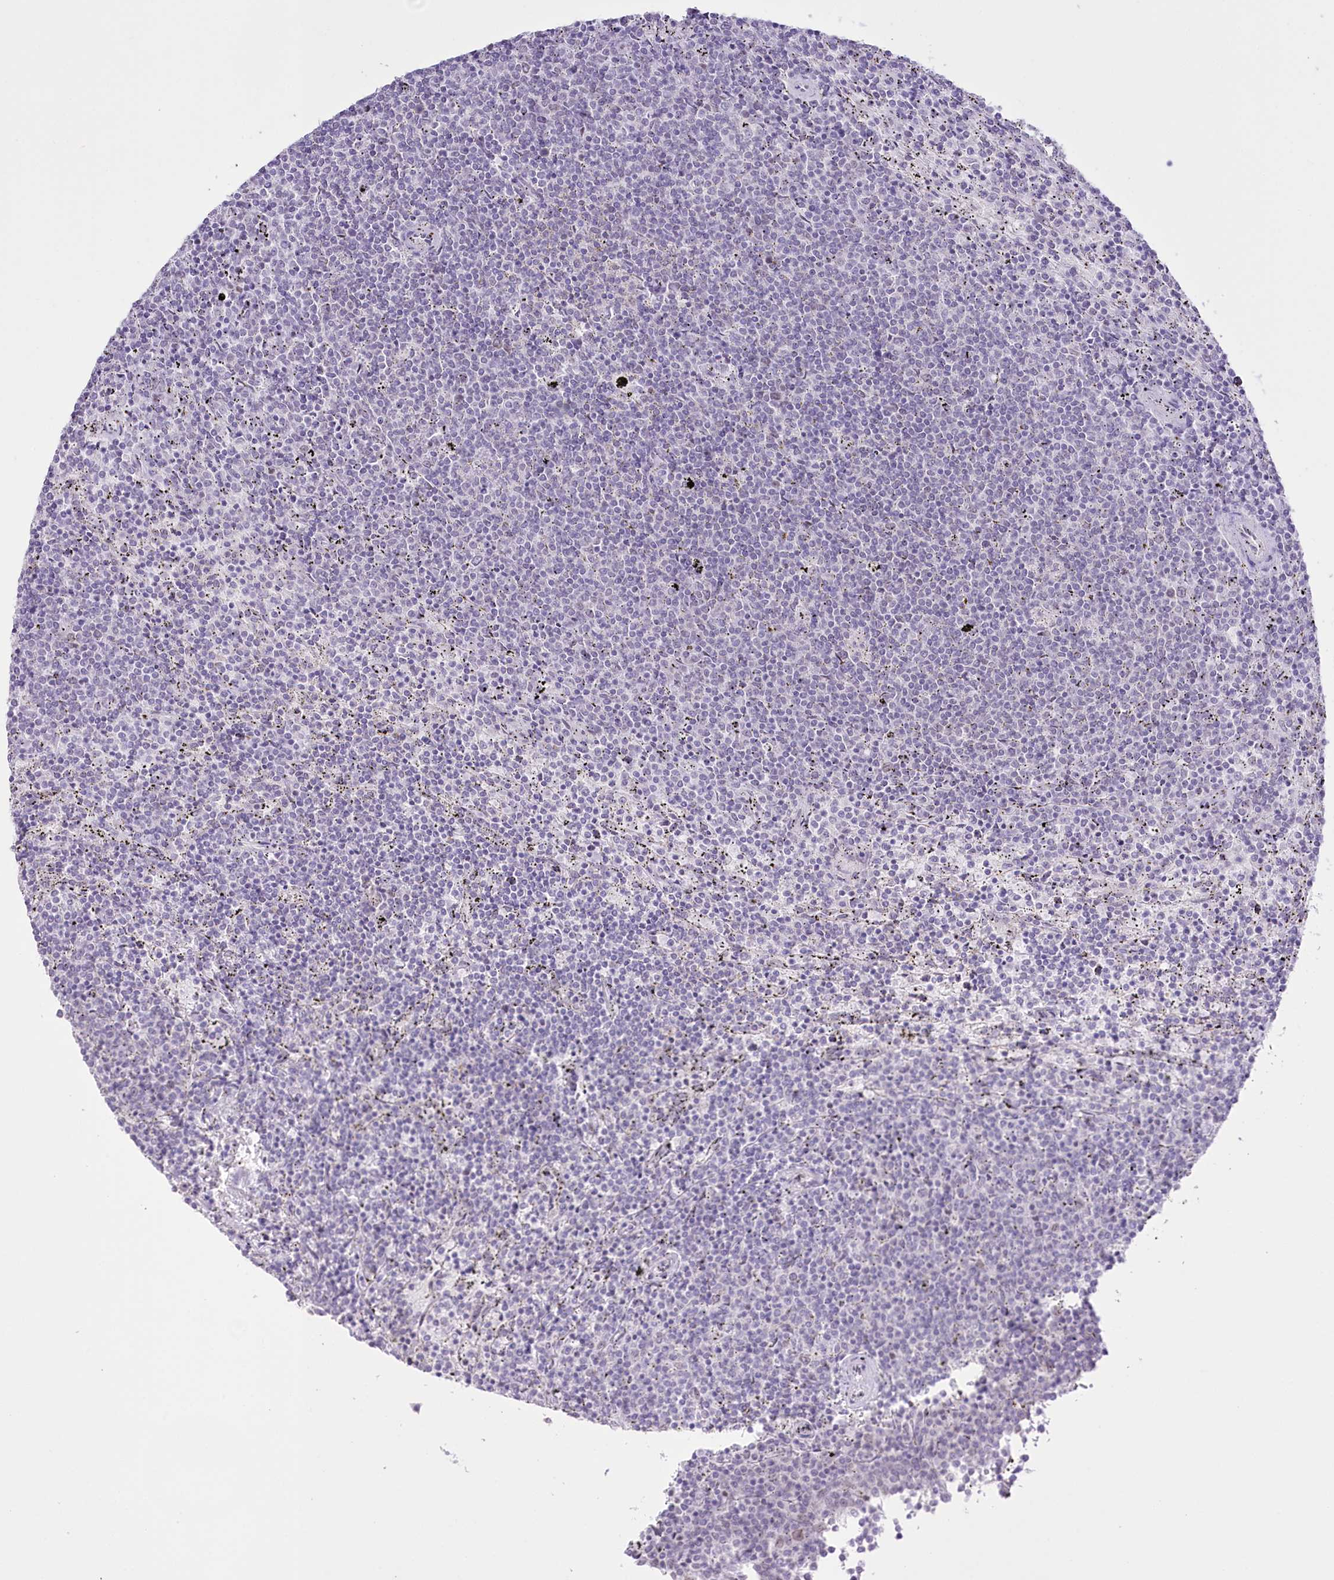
{"staining": {"intensity": "negative", "quantity": "none", "location": "none"}, "tissue": "lymphoma", "cell_type": "Tumor cells", "image_type": "cancer", "snomed": [{"axis": "morphology", "description": "Malignant lymphoma, non-Hodgkin's type, Low grade"}, {"axis": "topography", "description": "Spleen"}], "caption": "Immunohistochemistry image of lymphoma stained for a protein (brown), which demonstrates no positivity in tumor cells.", "gene": "SLC39A10", "patient": {"sex": "female", "age": 50}}